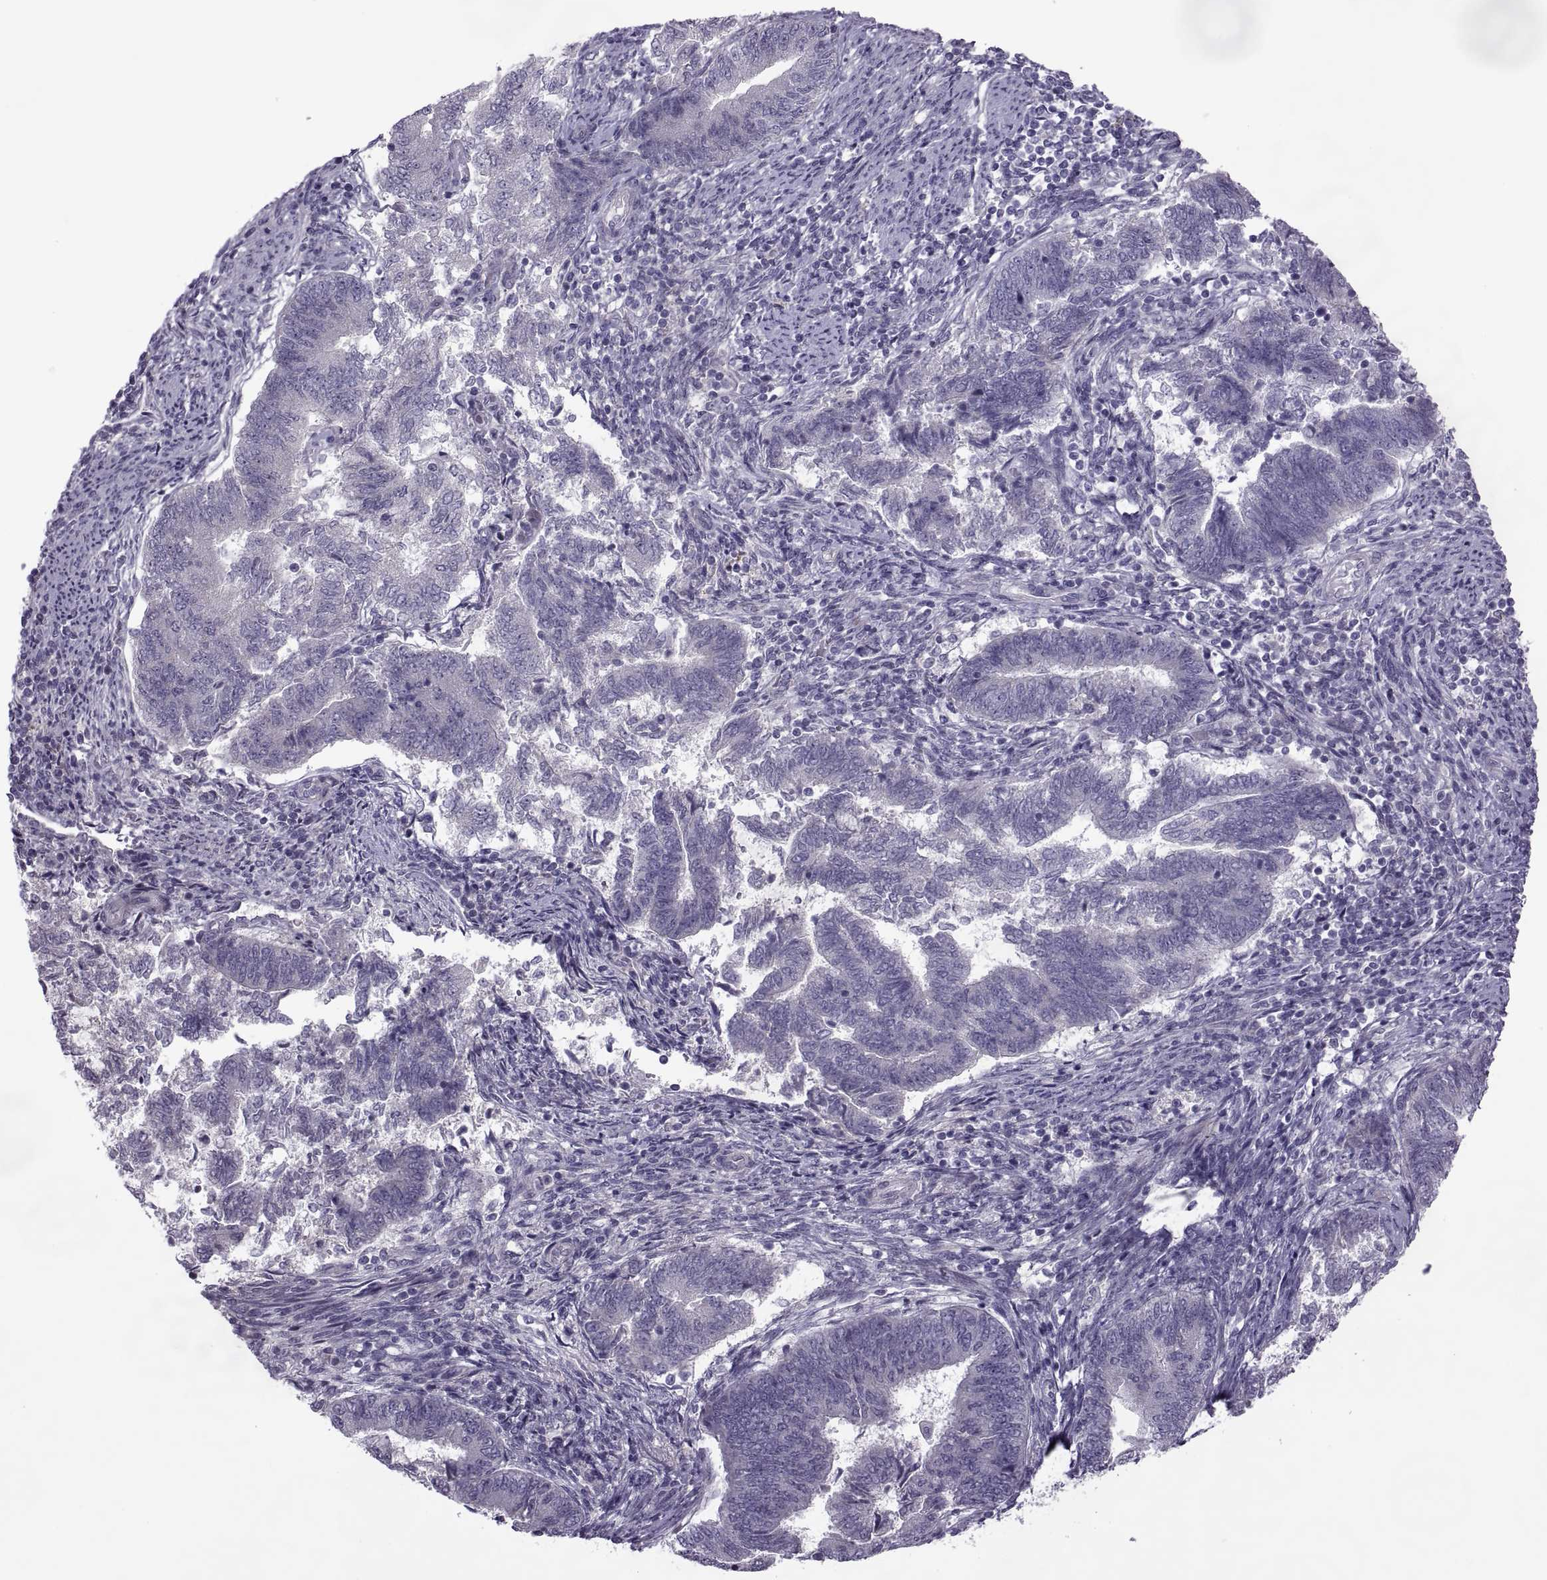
{"staining": {"intensity": "negative", "quantity": "none", "location": "none"}, "tissue": "endometrial cancer", "cell_type": "Tumor cells", "image_type": "cancer", "snomed": [{"axis": "morphology", "description": "Adenocarcinoma, NOS"}, {"axis": "topography", "description": "Endometrium"}], "caption": "Immunohistochemistry of human endometrial adenocarcinoma reveals no positivity in tumor cells.", "gene": "ODF3", "patient": {"sex": "female", "age": 65}}